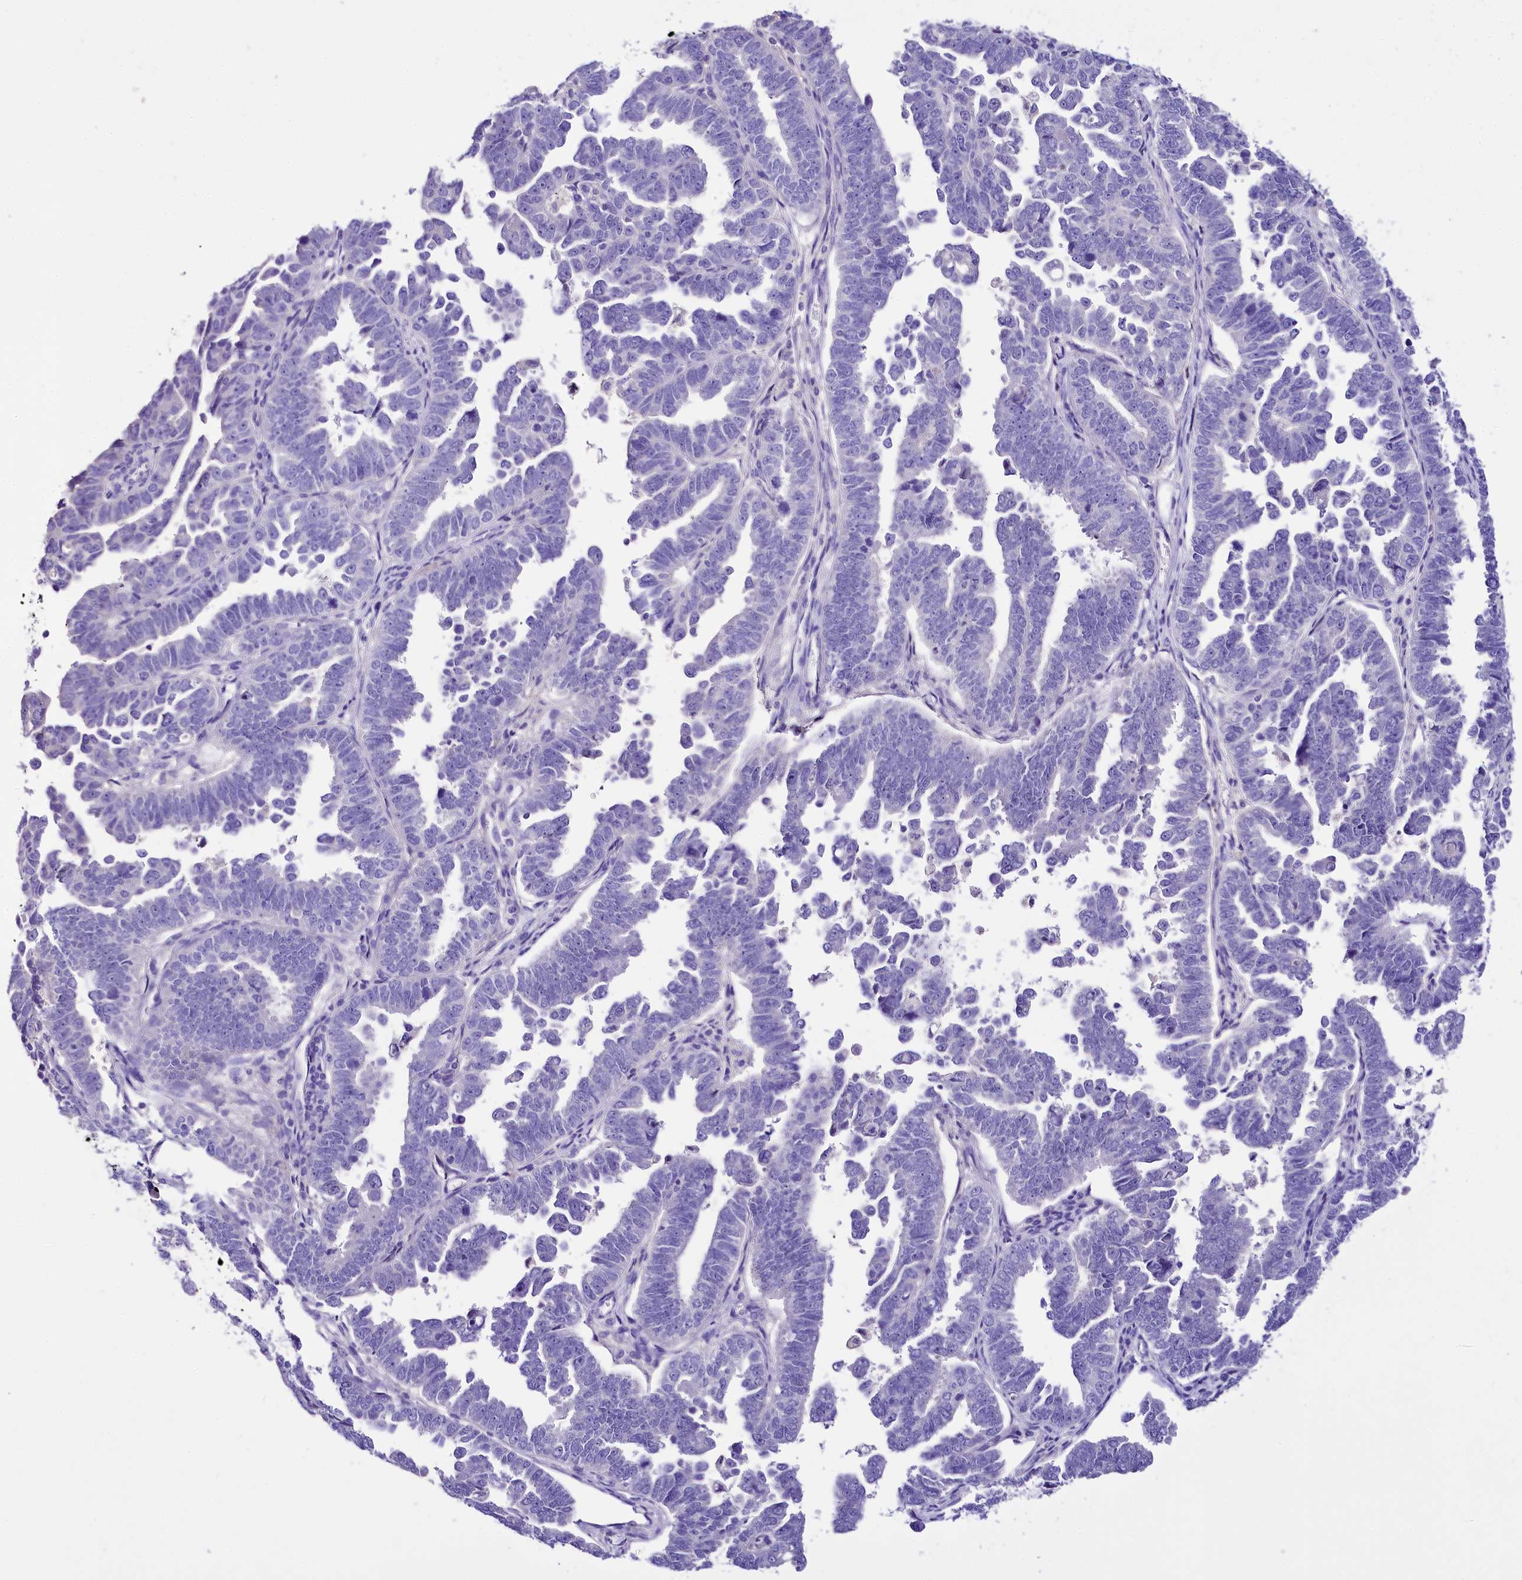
{"staining": {"intensity": "negative", "quantity": "none", "location": "none"}, "tissue": "endometrial cancer", "cell_type": "Tumor cells", "image_type": "cancer", "snomed": [{"axis": "morphology", "description": "Adenocarcinoma, NOS"}, {"axis": "topography", "description": "Endometrium"}], "caption": "Tumor cells show no significant protein staining in endometrial cancer.", "gene": "A2ML1", "patient": {"sex": "female", "age": 75}}